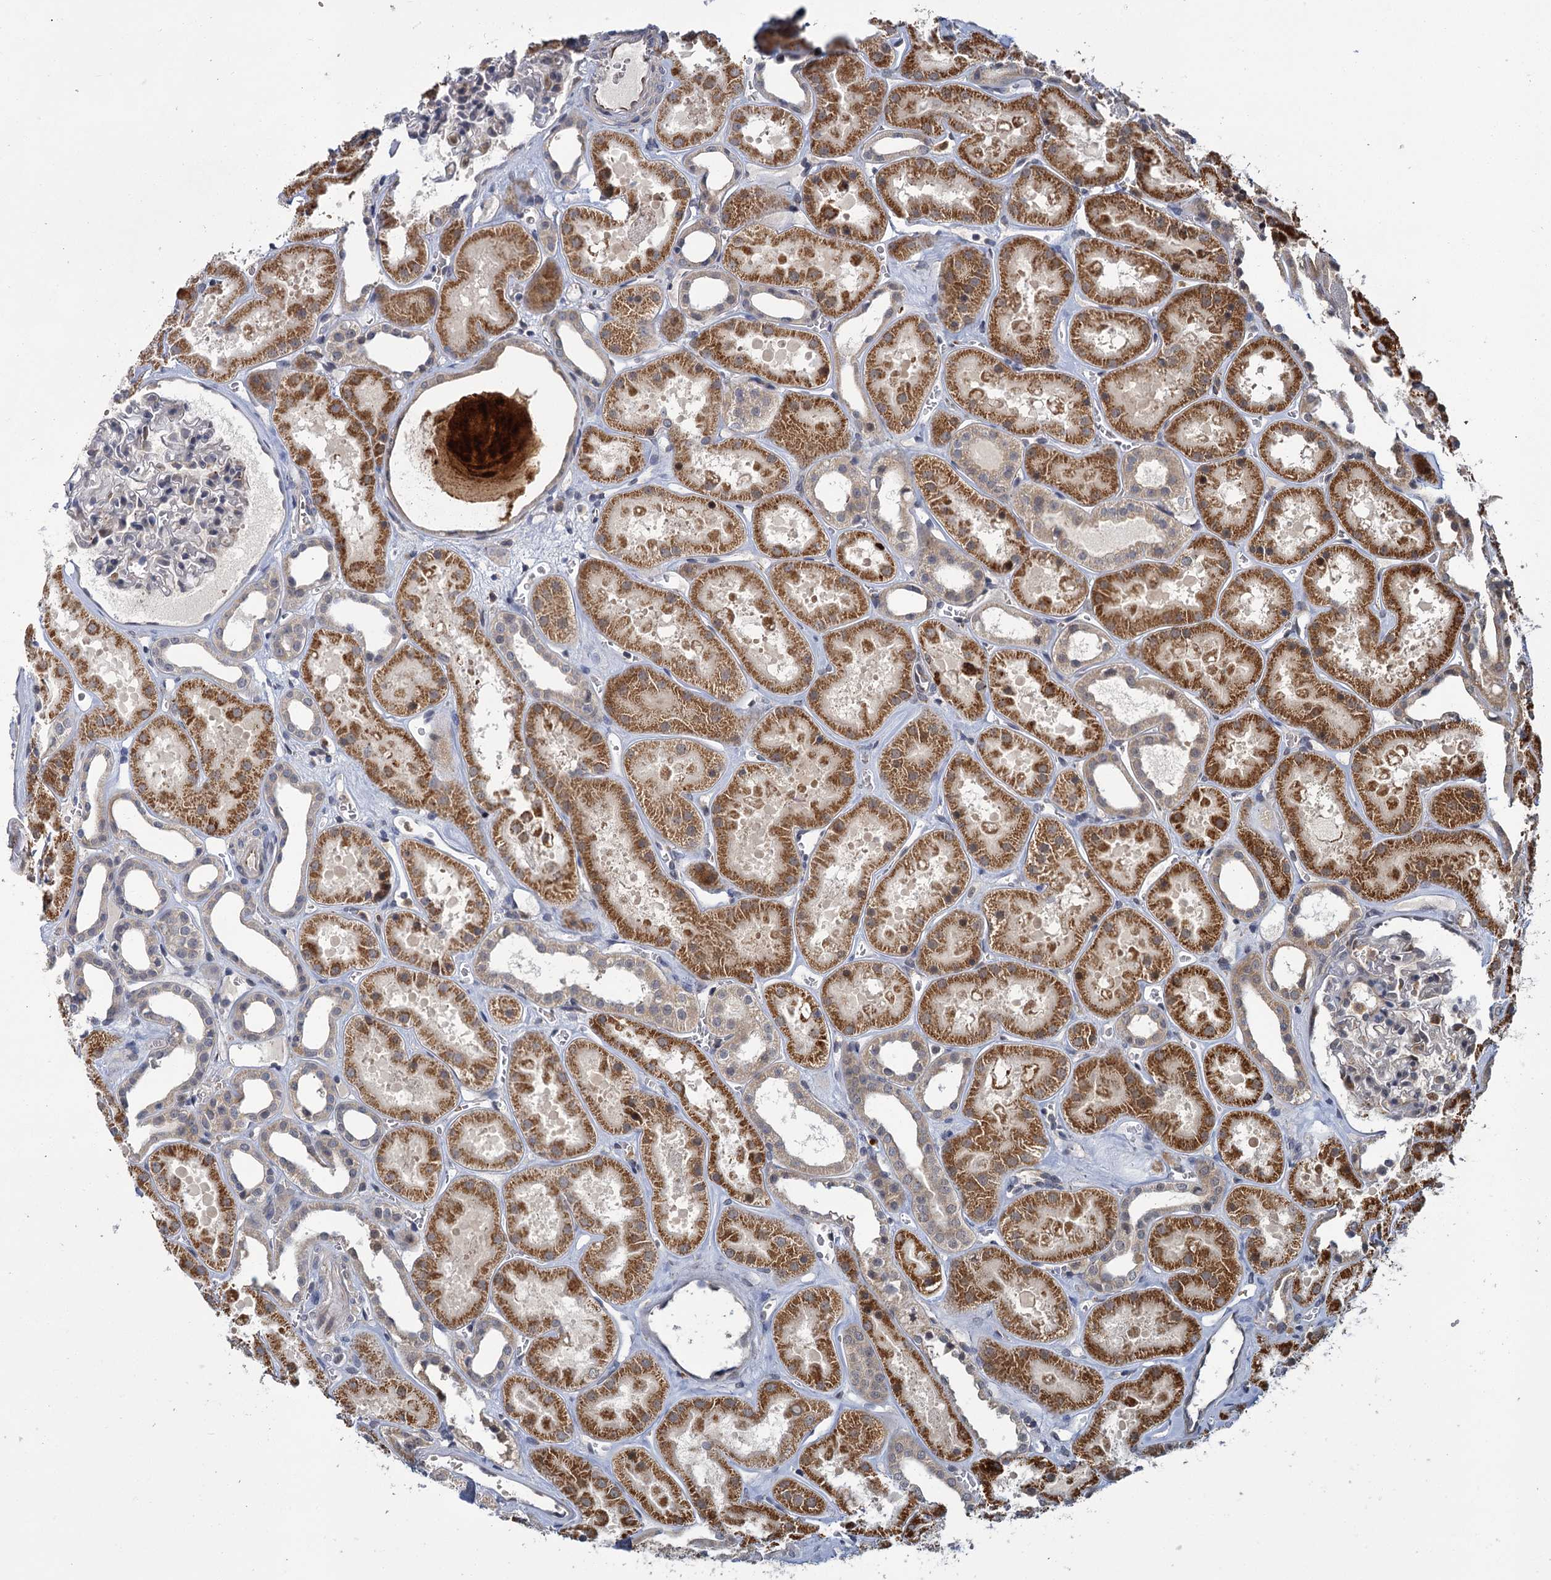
{"staining": {"intensity": "negative", "quantity": "none", "location": "none"}, "tissue": "kidney", "cell_type": "Cells in glomeruli", "image_type": "normal", "snomed": [{"axis": "morphology", "description": "Normal tissue, NOS"}, {"axis": "topography", "description": "Kidney"}], "caption": "This image is of normal kidney stained with immunohistochemistry to label a protein in brown with the nuclei are counter-stained blue. There is no expression in cells in glomeruli.", "gene": "APBA2", "patient": {"sex": "female", "age": 41}}